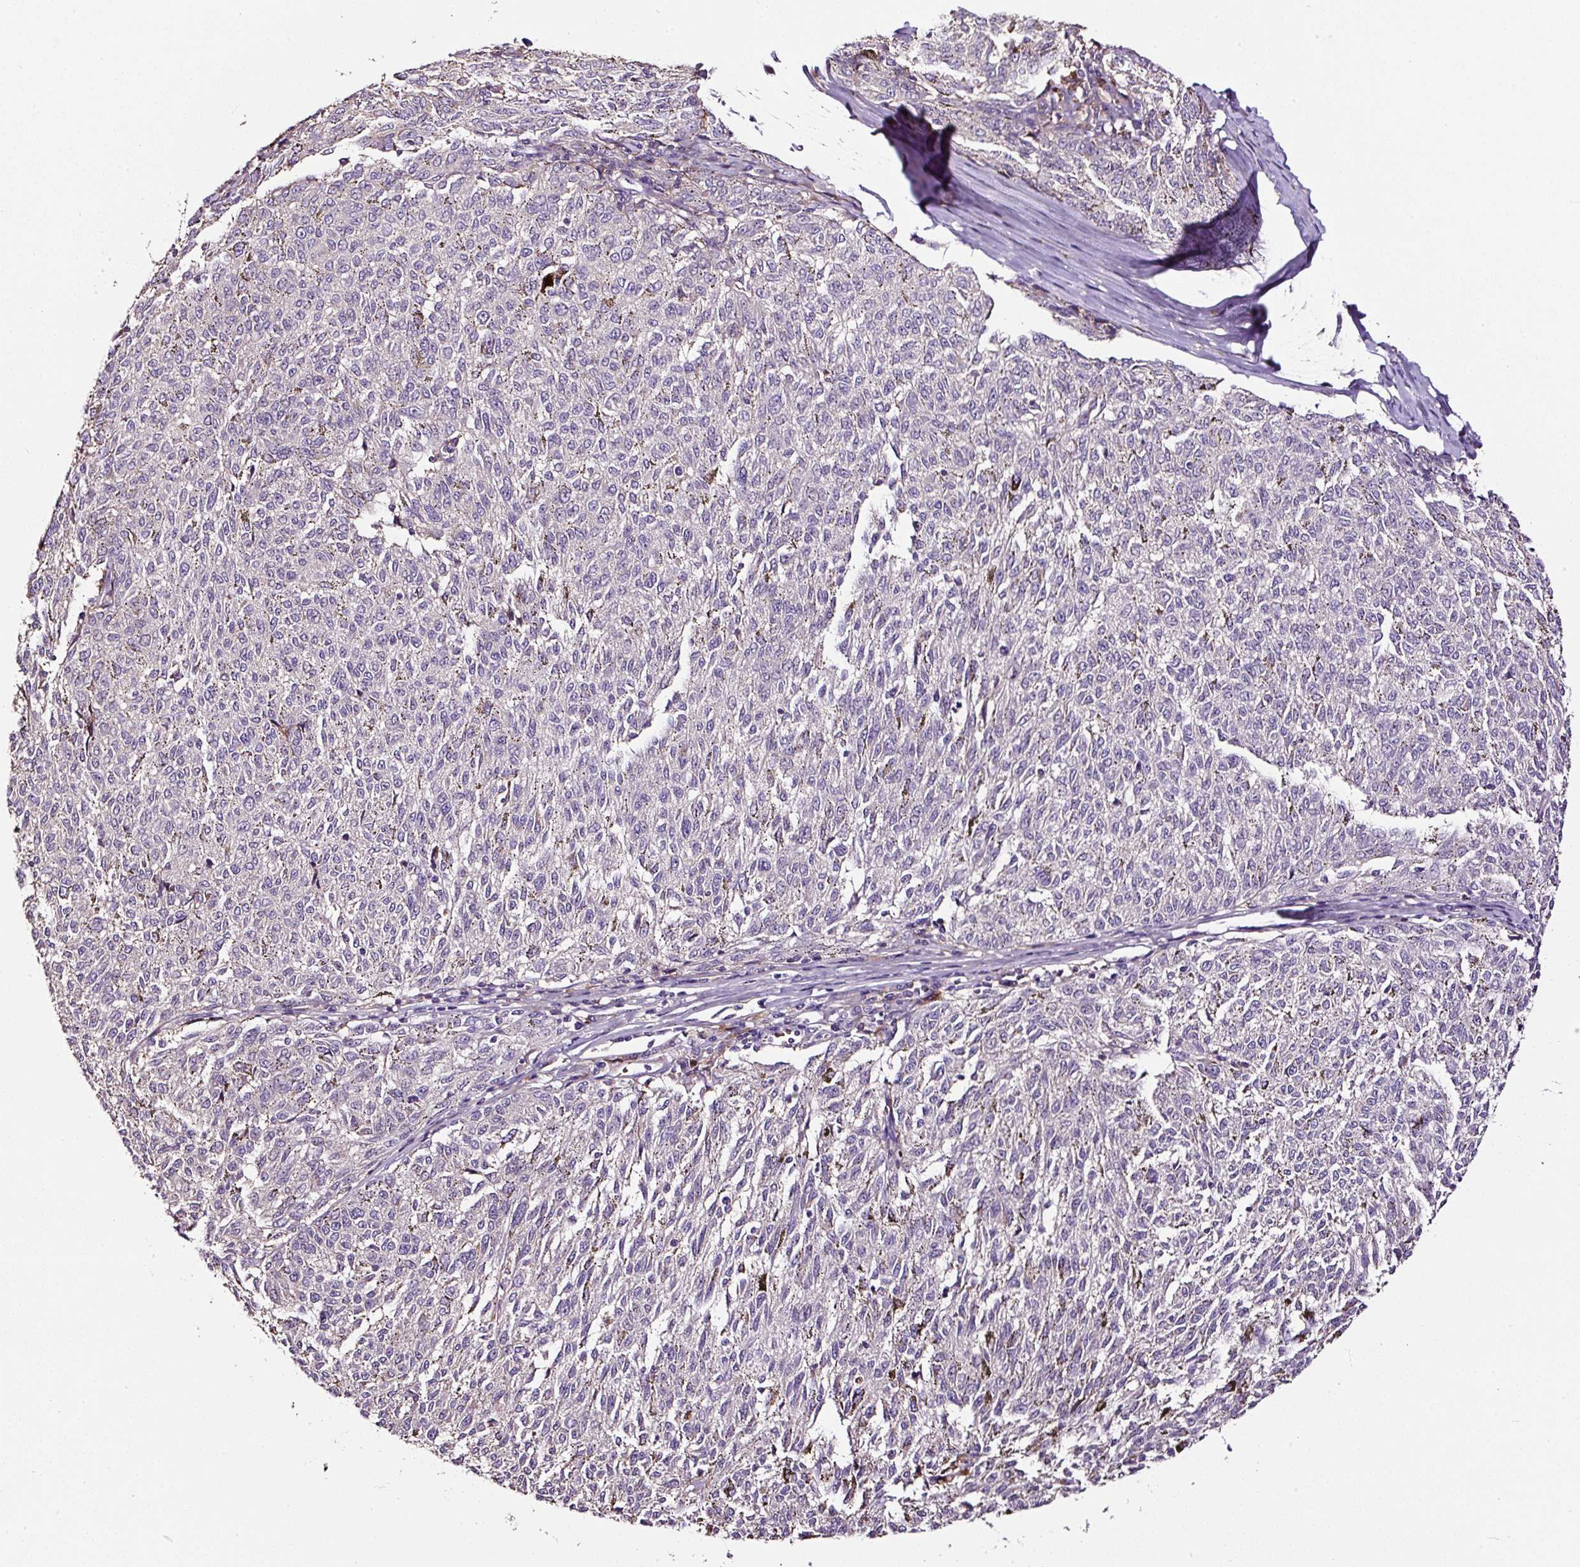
{"staining": {"intensity": "weak", "quantity": "25%-75%", "location": "cytoplasmic/membranous"}, "tissue": "melanoma", "cell_type": "Tumor cells", "image_type": "cancer", "snomed": [{"axis": "morphology", "description": "Malignant melanoma, NOS"}, {"axis": "topography", "description": "Skin"}], "caption": "Approximately 25%-75% of tumor cells in human melanoma reveal weak cytoplasmic/membranous protein staining as visualized by brown immunohistochemical staining.", "gene": "LRRC24", "patient": {"sex": "female", "age": 72}}